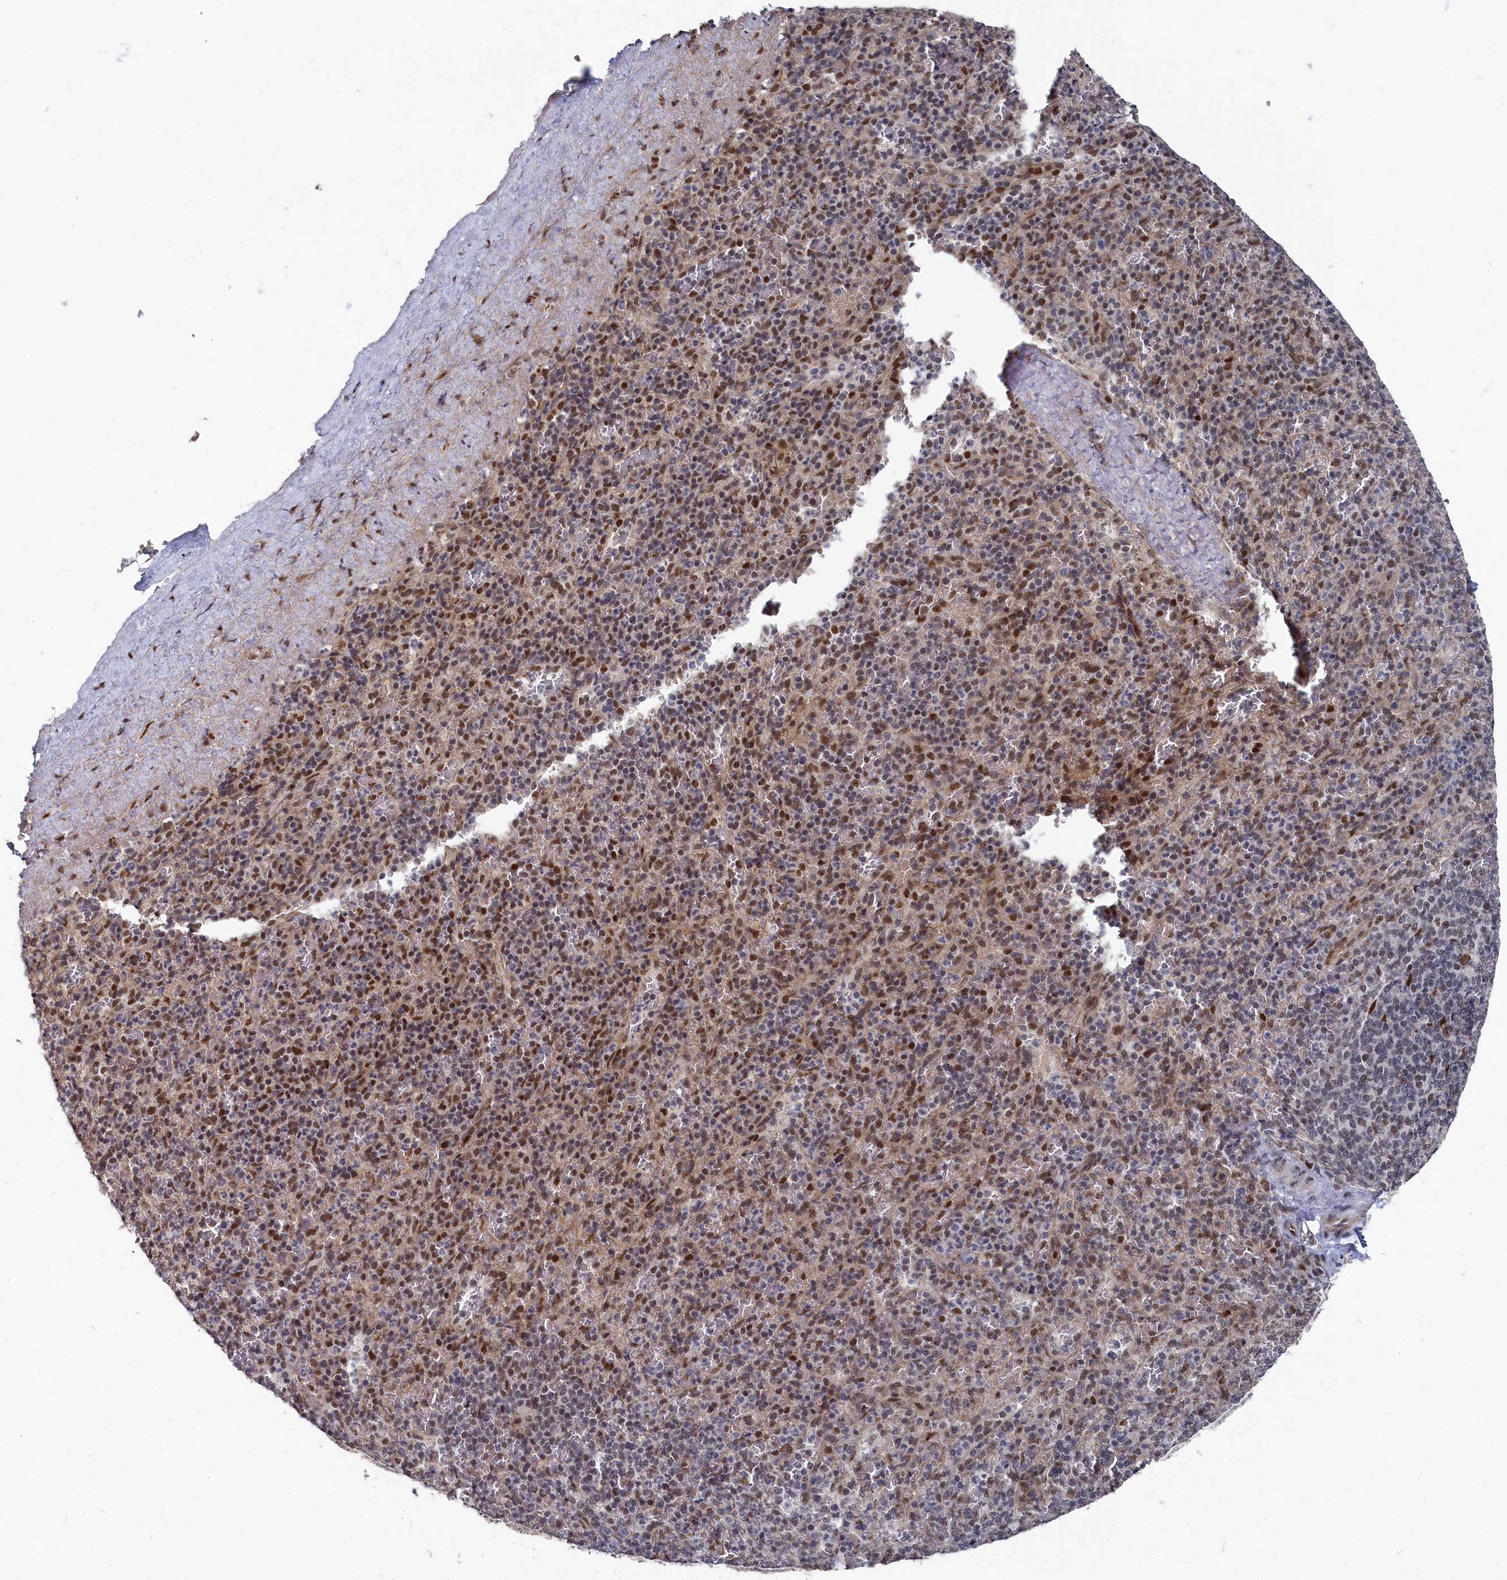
{"staining": {"intensity": "moderate", "quantity": "<25%", "location": "nuclear"}, "tissue": "spleen", "cell_type": "Cells in red pulp", "image_type": "normal", "snomed": [{"axis": "morphology", "description": "Normal tissue, NOS"}, {"axis": "topography", "description": "Spleen"}], "caption": "Unremarkable spleen displays moderate nuclear expression in approximately <25% of cells in red pulp.", "gene": "BUB3", "patient": {"sex": "male", "age": 82}}